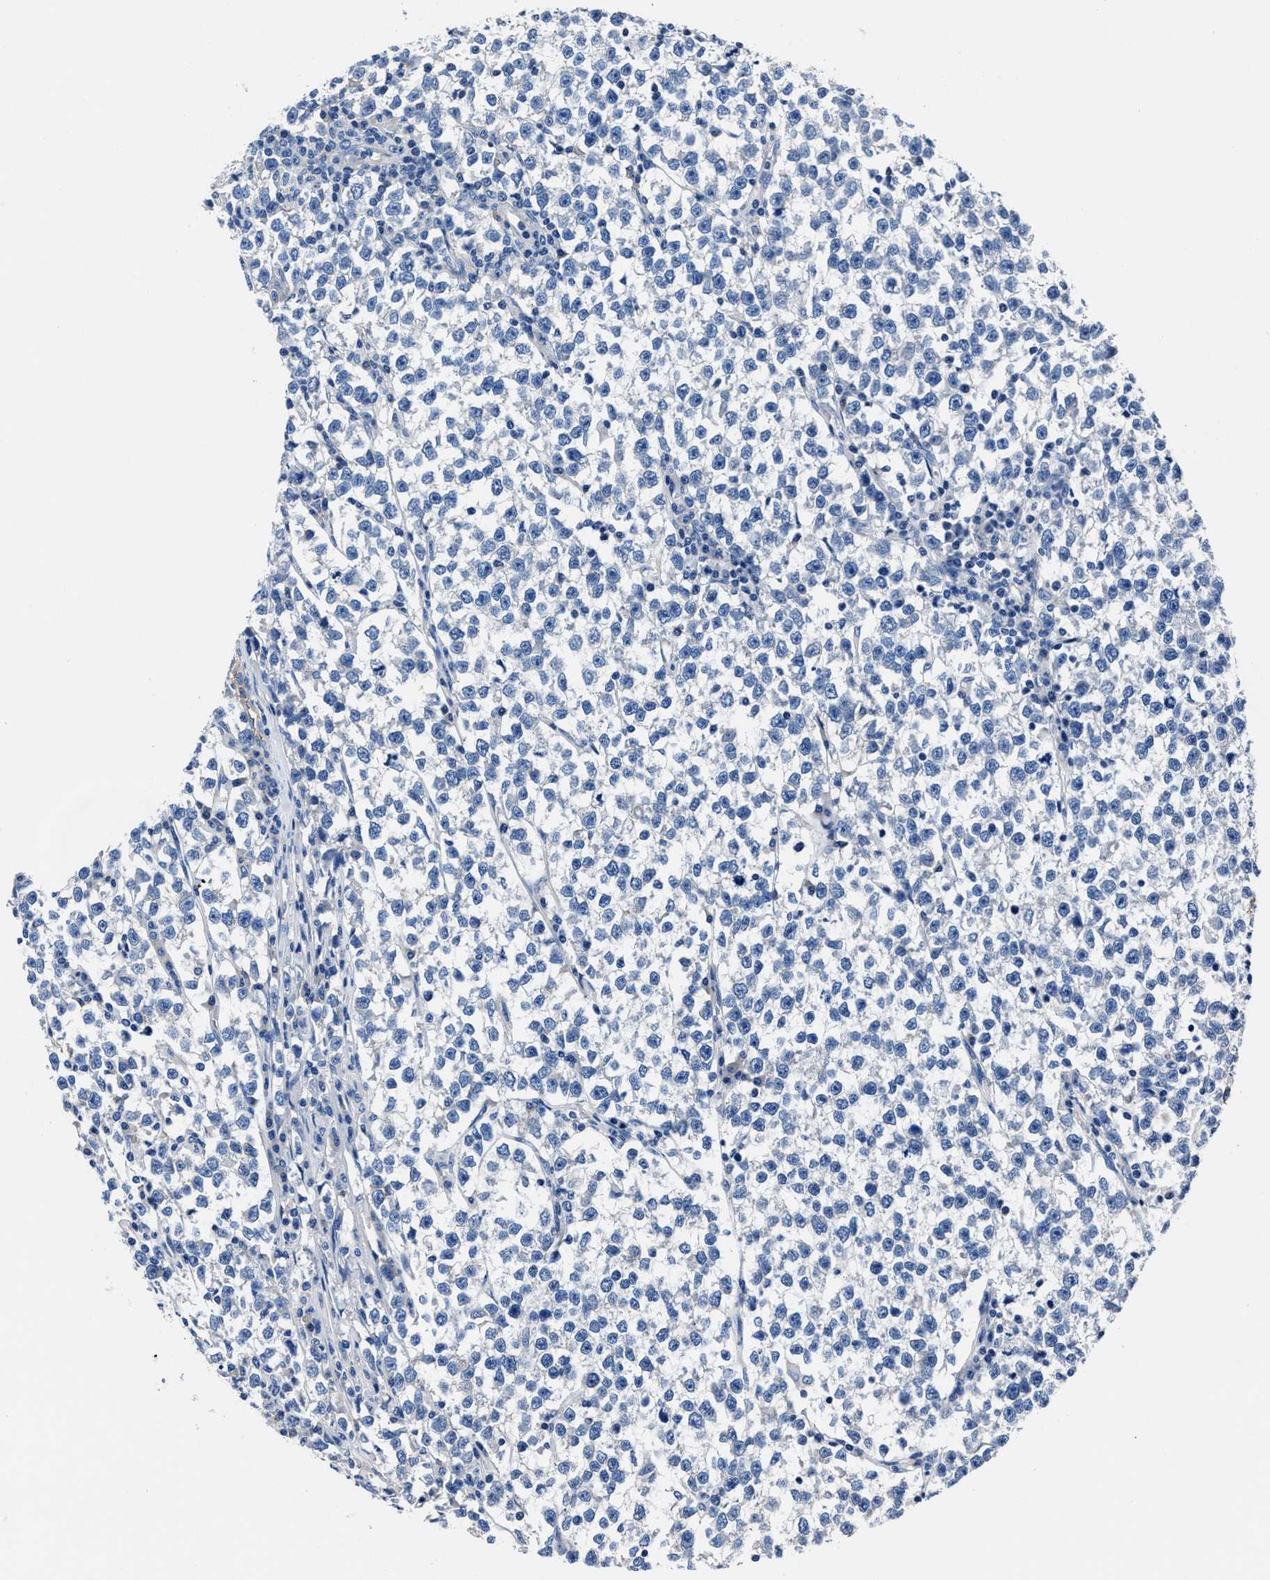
{"staining": {"intensity": "negative", "quantity": "none", "location": "none"}, "tissue": "testis cancer", "cell_type": "Tumor cells", "image_type": "cancer", "snomed": [{"axis": "morphology", "description": "Normal tissue, NOS"}, {"axis": "morphology", "description": "Seminoma, NOS"}, {"axis": "topography", "description": "Testis"}], "caption": "Tumor cells show no significant protein expression in testis cancer (seminoma).", "gene": "LMO7", "patient": {"sex": "male", "age": 43}}